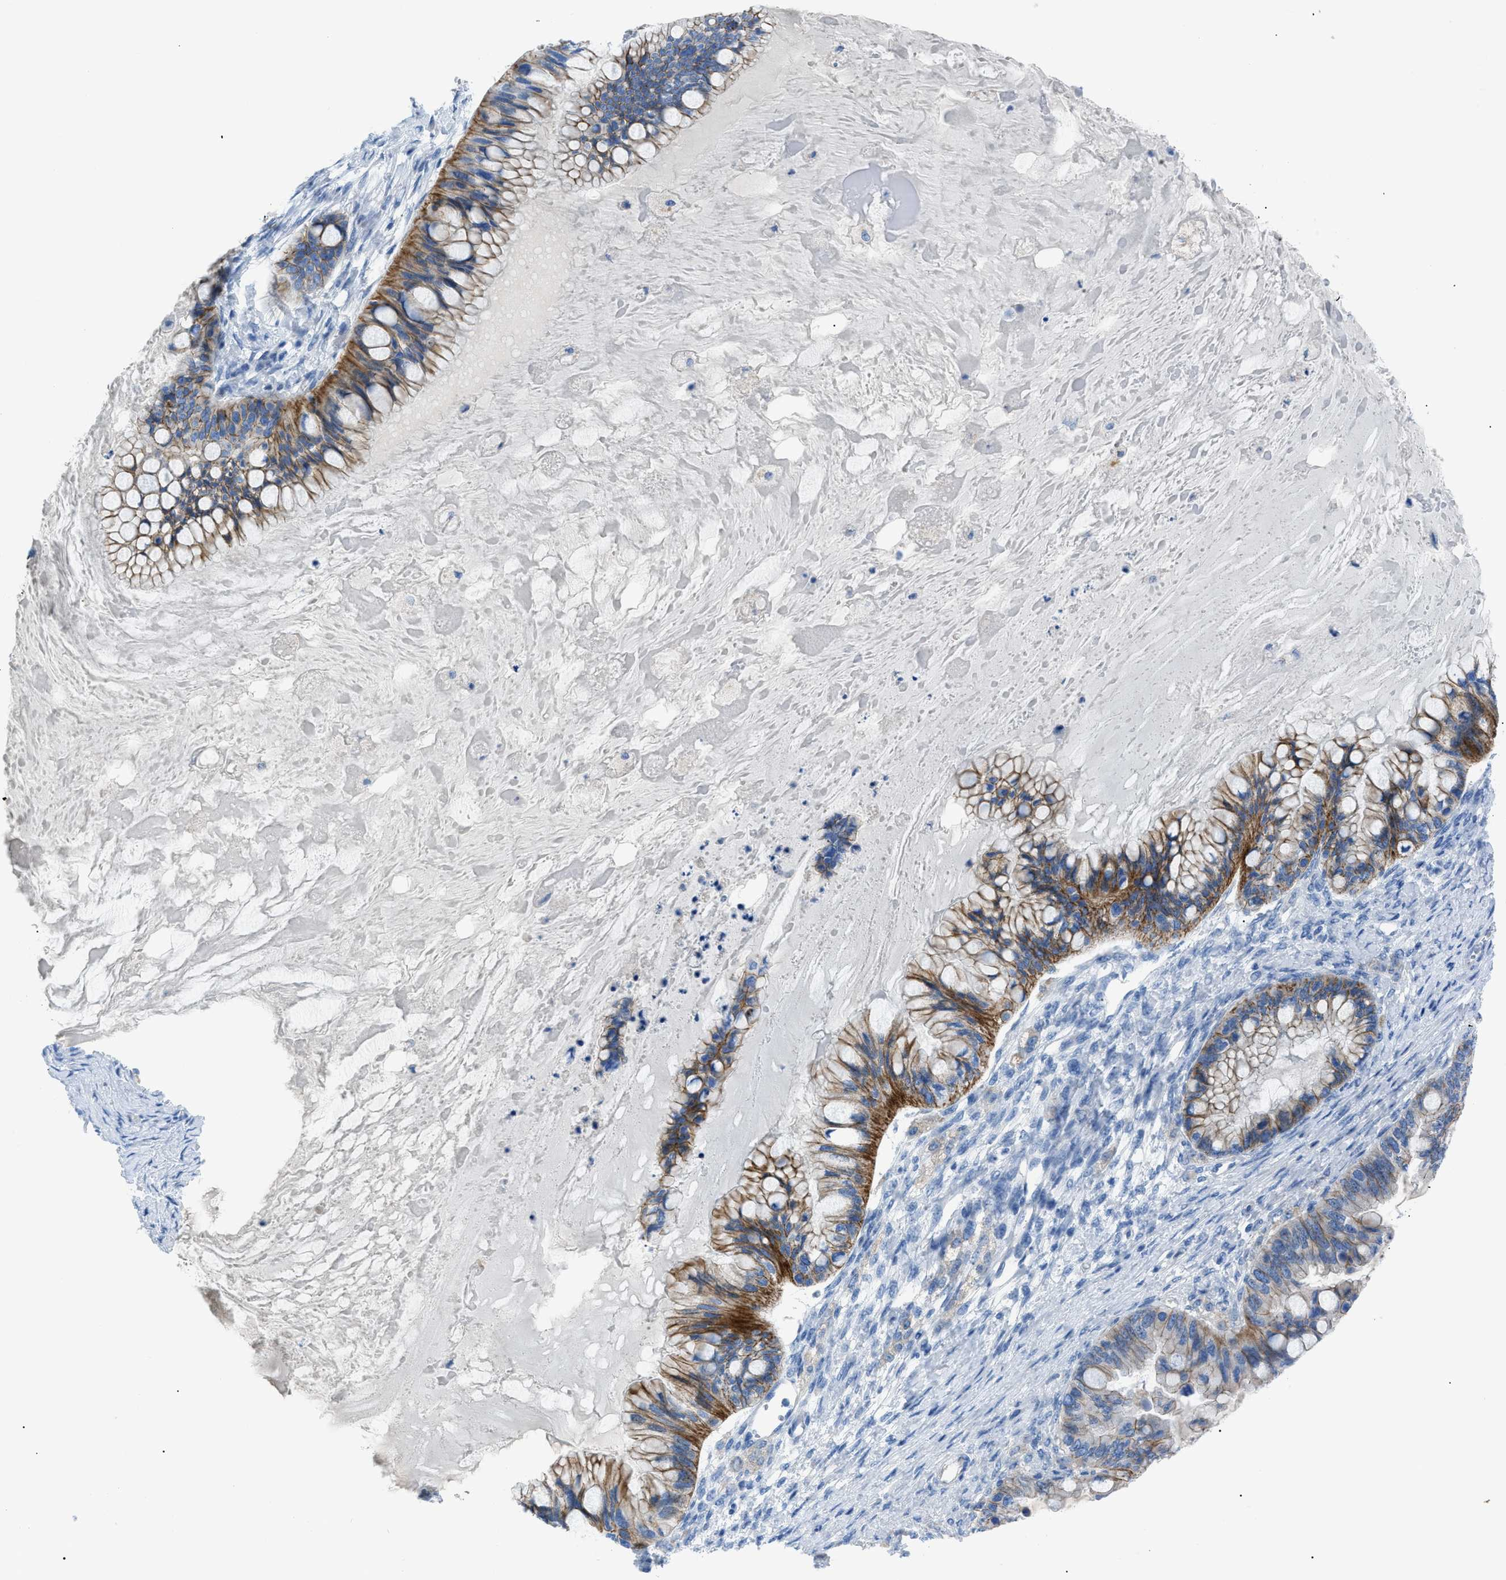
{"staining": {"intensity": "moderate", "quantity": "25%-75%", "location": "cytoplasmic/membranous"}, "tissue": "ovarian cancer", "cell_type": "Tumor cells", "image_type": "cancer", "snomed": [{"axis": "morphology", "description": "Cystadenocarcinoma, mucinous, NOS"}, {"axis": "topography", "description": "Ovary"}], "caption": "A medium amount of moderate cytoplasmic/membranous staining is present in approximately 25%-75% of tumor cells in ovarian mucinous cystadenocarcinoma tissue. (DAB = brown stain, brightfield microscopy at high magnification).", "gene": "ZDHHC24", "patient": {"sex": "female", "age": 80}}